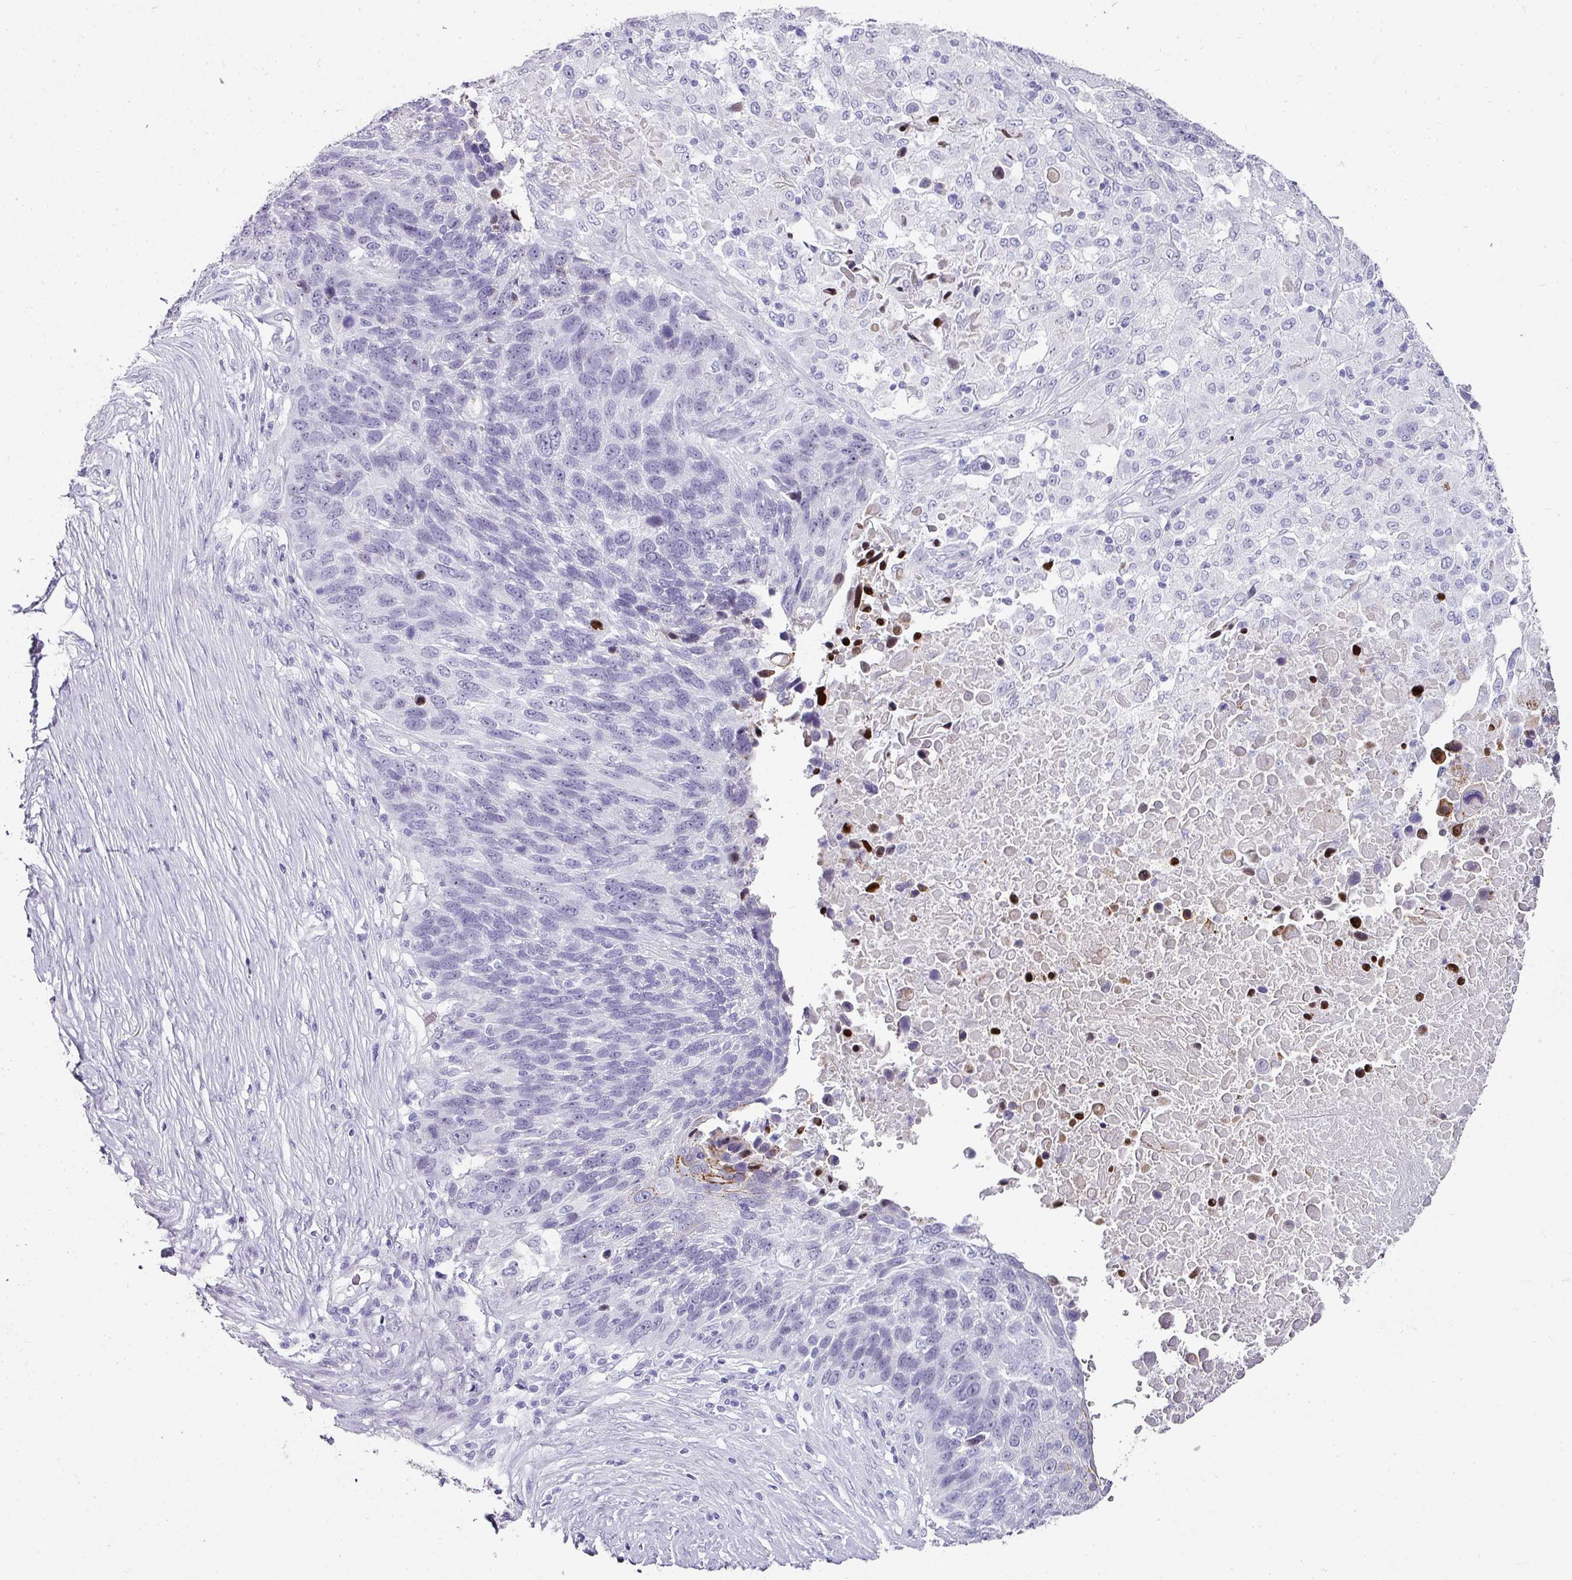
{"staining": {"intensity": "negative", "quantity": "none", "location": "none"}, "tissue": "lung cancer", "cell_type": "Tumor cells", "image_type": "cancer", "snomed": [{"axis": "morphology", "description": "Normal tissue, NOS"}, {"axis": "morphology", "description": "Squamous cell carcinoma, NOS"}, {"axis": "topography", "description": "Lymph node"}, {"axis": "topography", "description": "Lung"}], "caption": "This is an IHC image of lung cancer (squamous cell carcinoma). There is no positivity in tumor cells.", "gene": "TRA2A", "patient": {"sex": "male", "age": 66}}